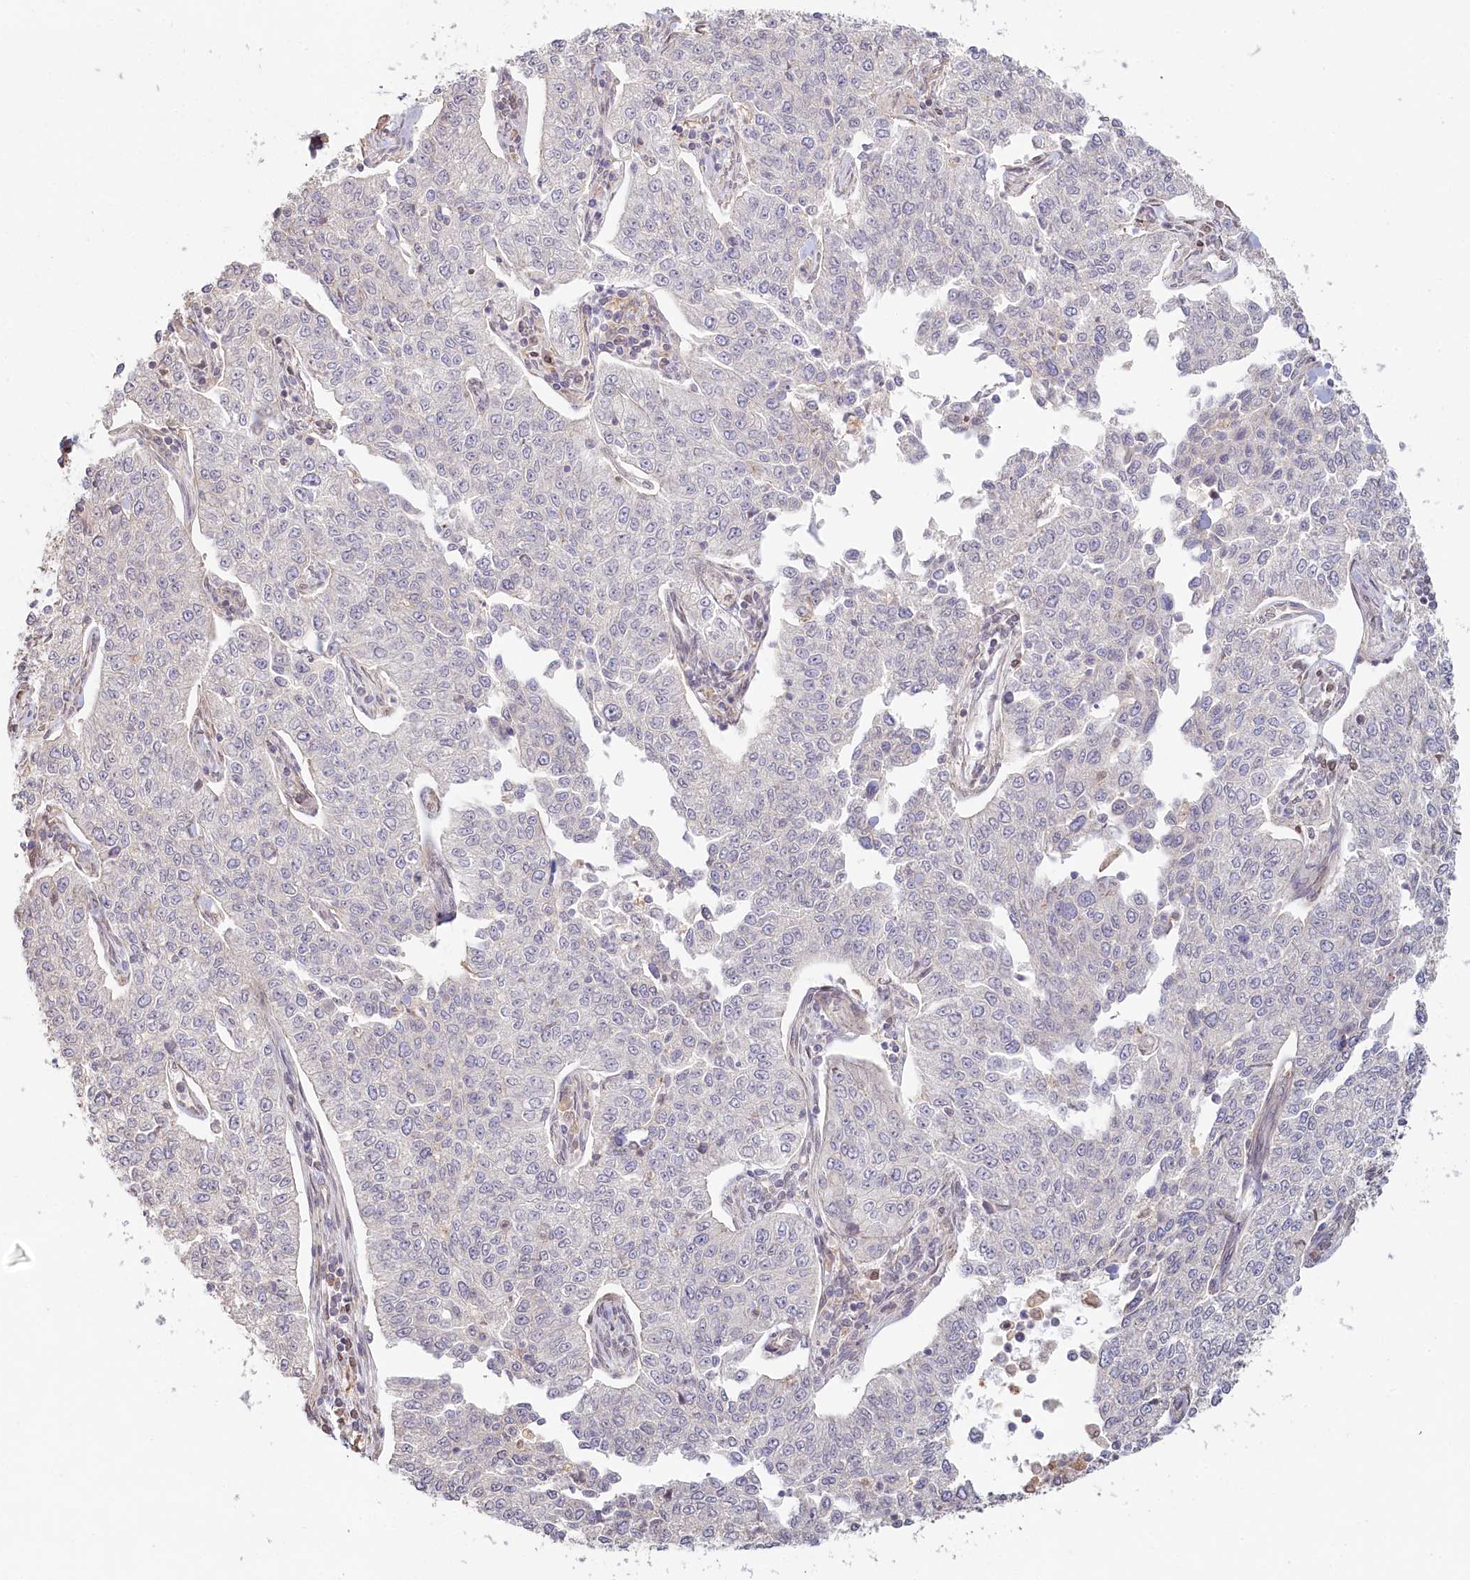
{"staining": {"intensity": "negative", "quantity": "none", "location": "none"}, "tissue": "cervical cancer", "cell_type": "Tumor cells", "image_type": "cancer", "snomed": [{"axis": "morphology", "description": "Squamous cell carcinoma, NOS"}, {"axis": "topography", "description": "Cervix"}], "caption": "Human cervical cancer stained for a protein using immunohistochemistry (IHC) shows no expression in tumor cells.", "gene": "TCHP", "patient": {"sex": "female", "age": 35}}